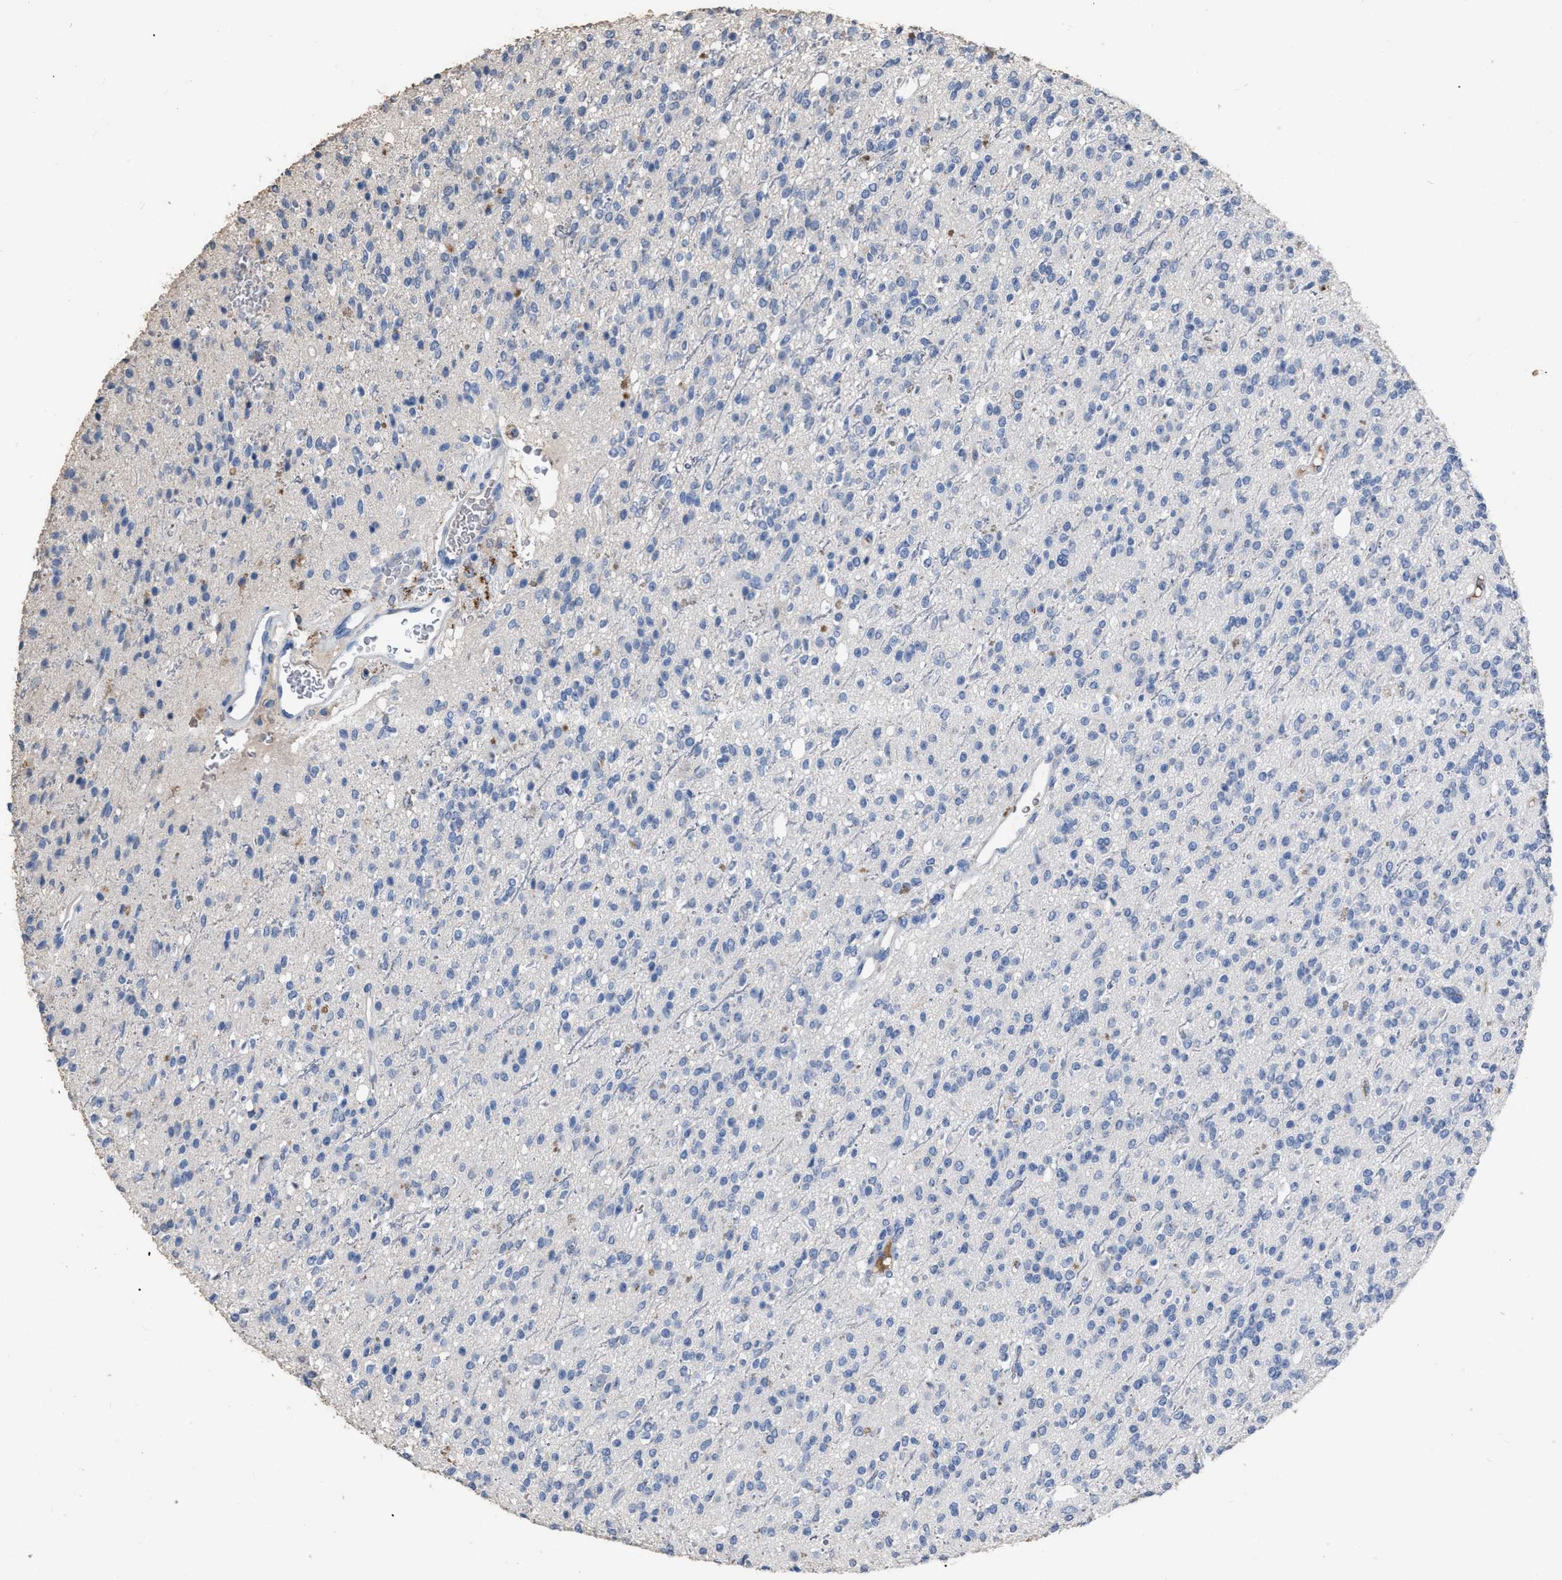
{"staining": {"intensity": "negative", "quantity": "none", "location": "none"}, "tissue": "glioma", "cell_type": "Tumor cells", "image_type": "cancer", "snomed": [{"axis": "morphology", "description": "Glioma, malignant, High grade"}, {"axis": "topography", "description": "Brain"}], "caption": "Glioma was stained to show a protein in brown. There is no significant positivity in tumor cells.", "gene": "HABP2", "patient": {"sex": "male", "age": 34}}